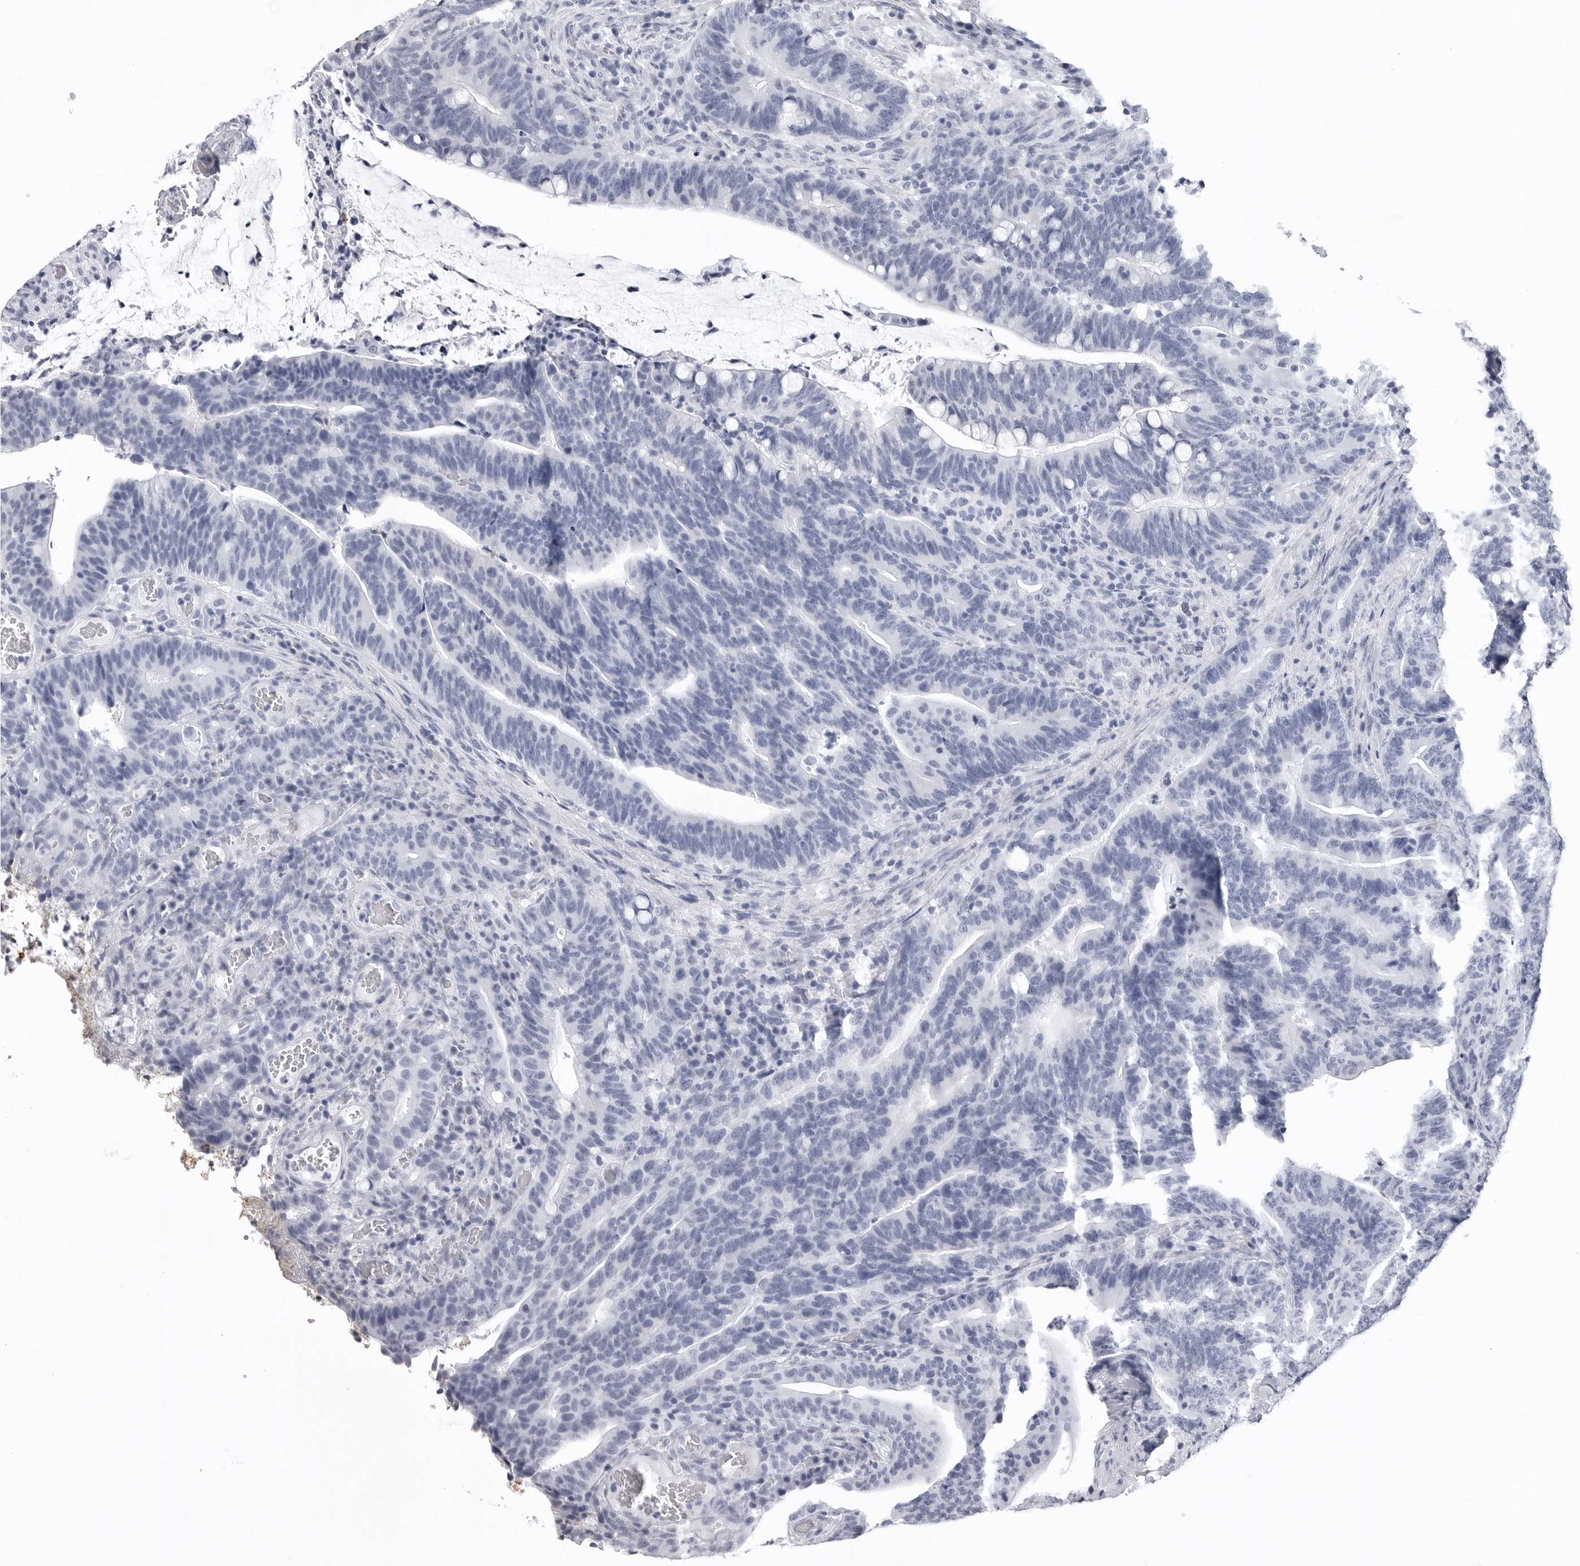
{"staining": {"intensity": "negative", "quantity": "none", "location": "none"}, "tissue": "colorectal cancer", "cell_type": "Tumor cells", "image_type": "cancer", "snomed": [{"axis": "morphology", "description": "Adenocarcinoma, NOS"}, {"axis": "topography", "description": "Colon"}], "caption": "Tumor cells show no significant protein expression in colorectal cancer.", "gene": "LGALS4", "patient": {"sex": "female", "age": 66}}